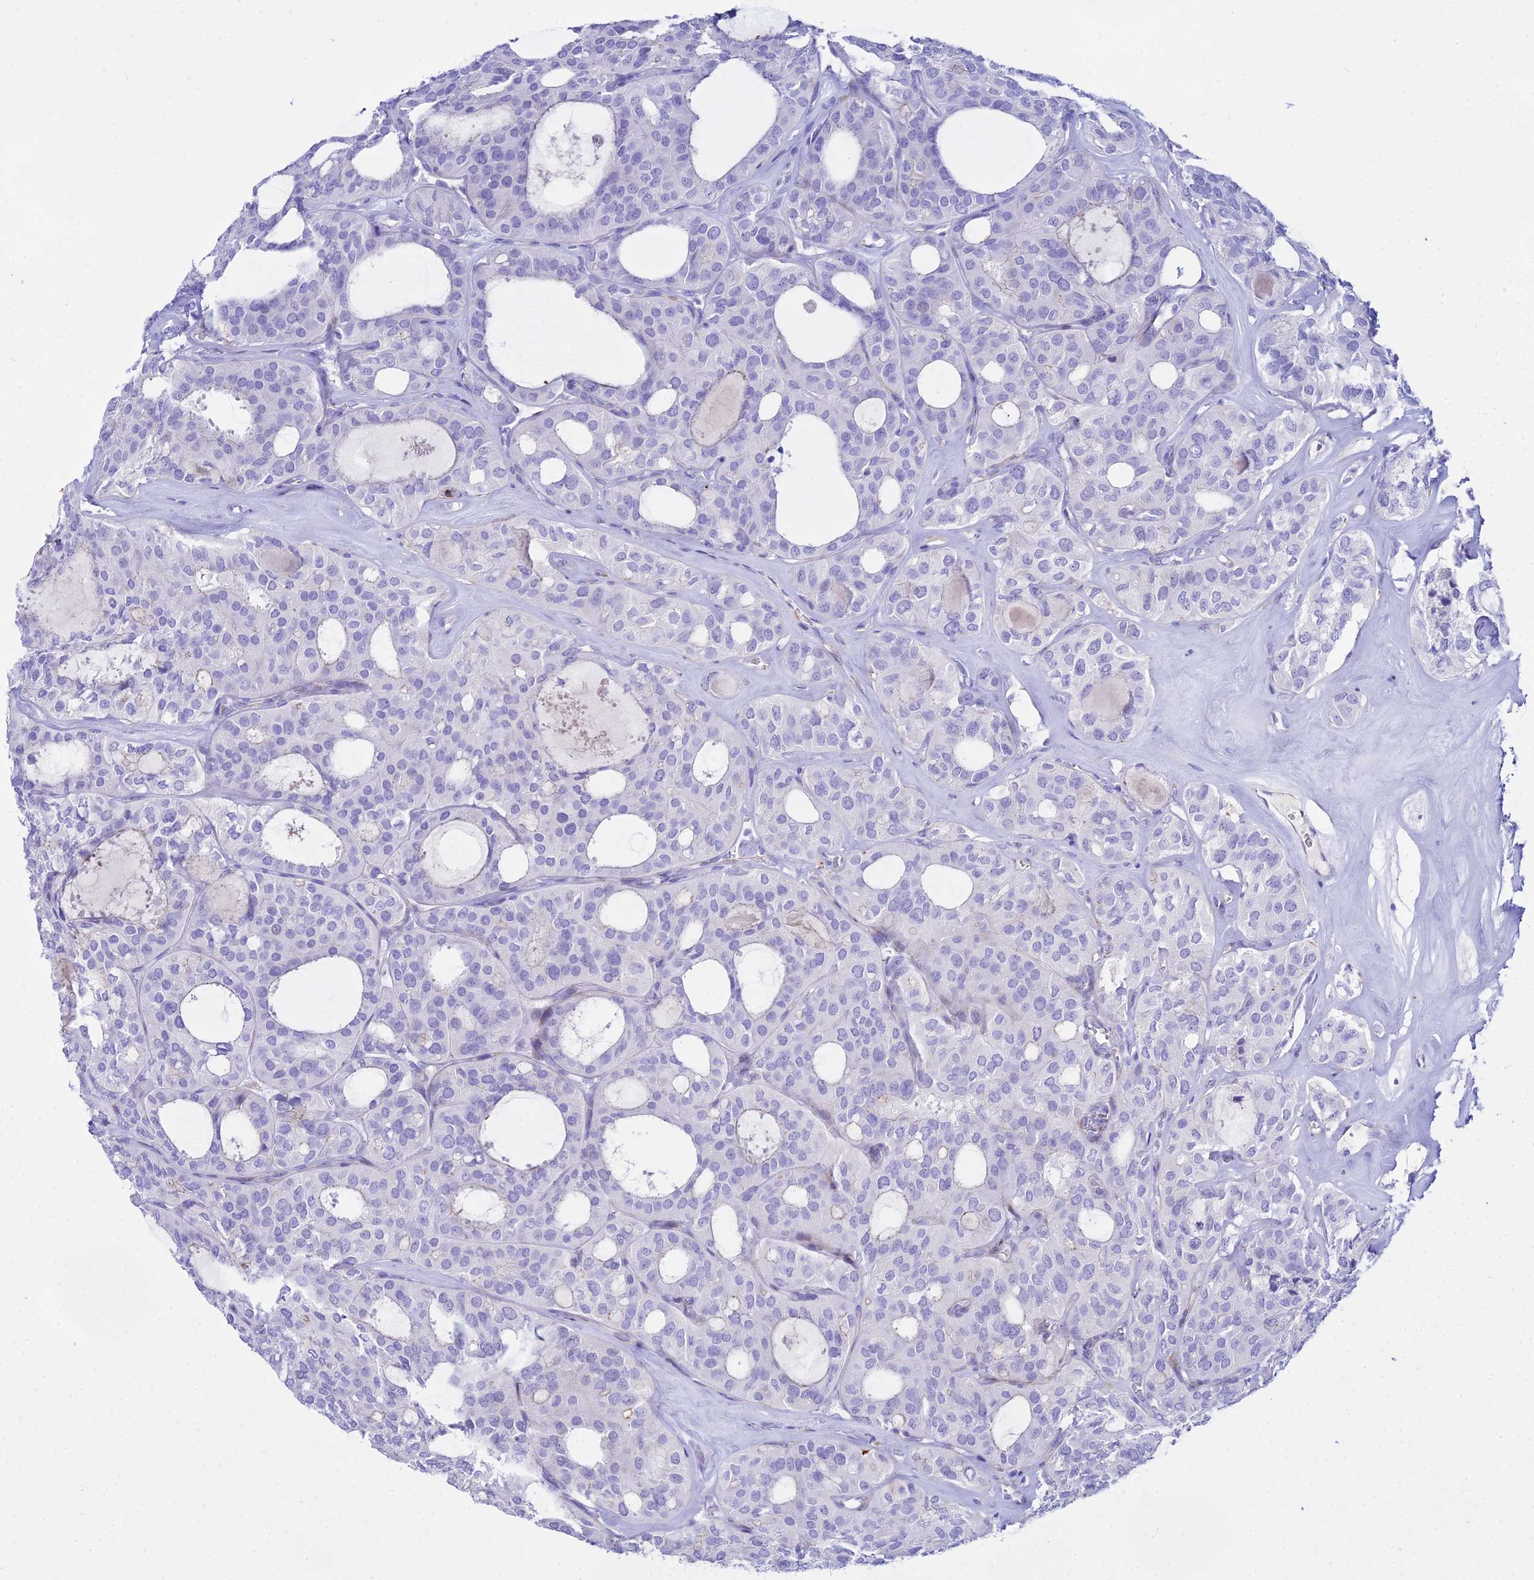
{"staining": {"intensity": "negative", "quantity": "none", "location": "none"}, "tissue": "thyroid cancer", "cell_type": "Tumor cells", "image_type": "cancer", "snomed": [{"axis": "morphology", "description": "Follicular adenoma carcinoma, NOS"}, {"axis": "topography", "description": "Thyroid gland"}], "caption": "IHC of human thyroid cancer demonstrates no positivity in tumor cells.", "gene": "DLX1", "patient": {"sex": "male", "age": 75}}